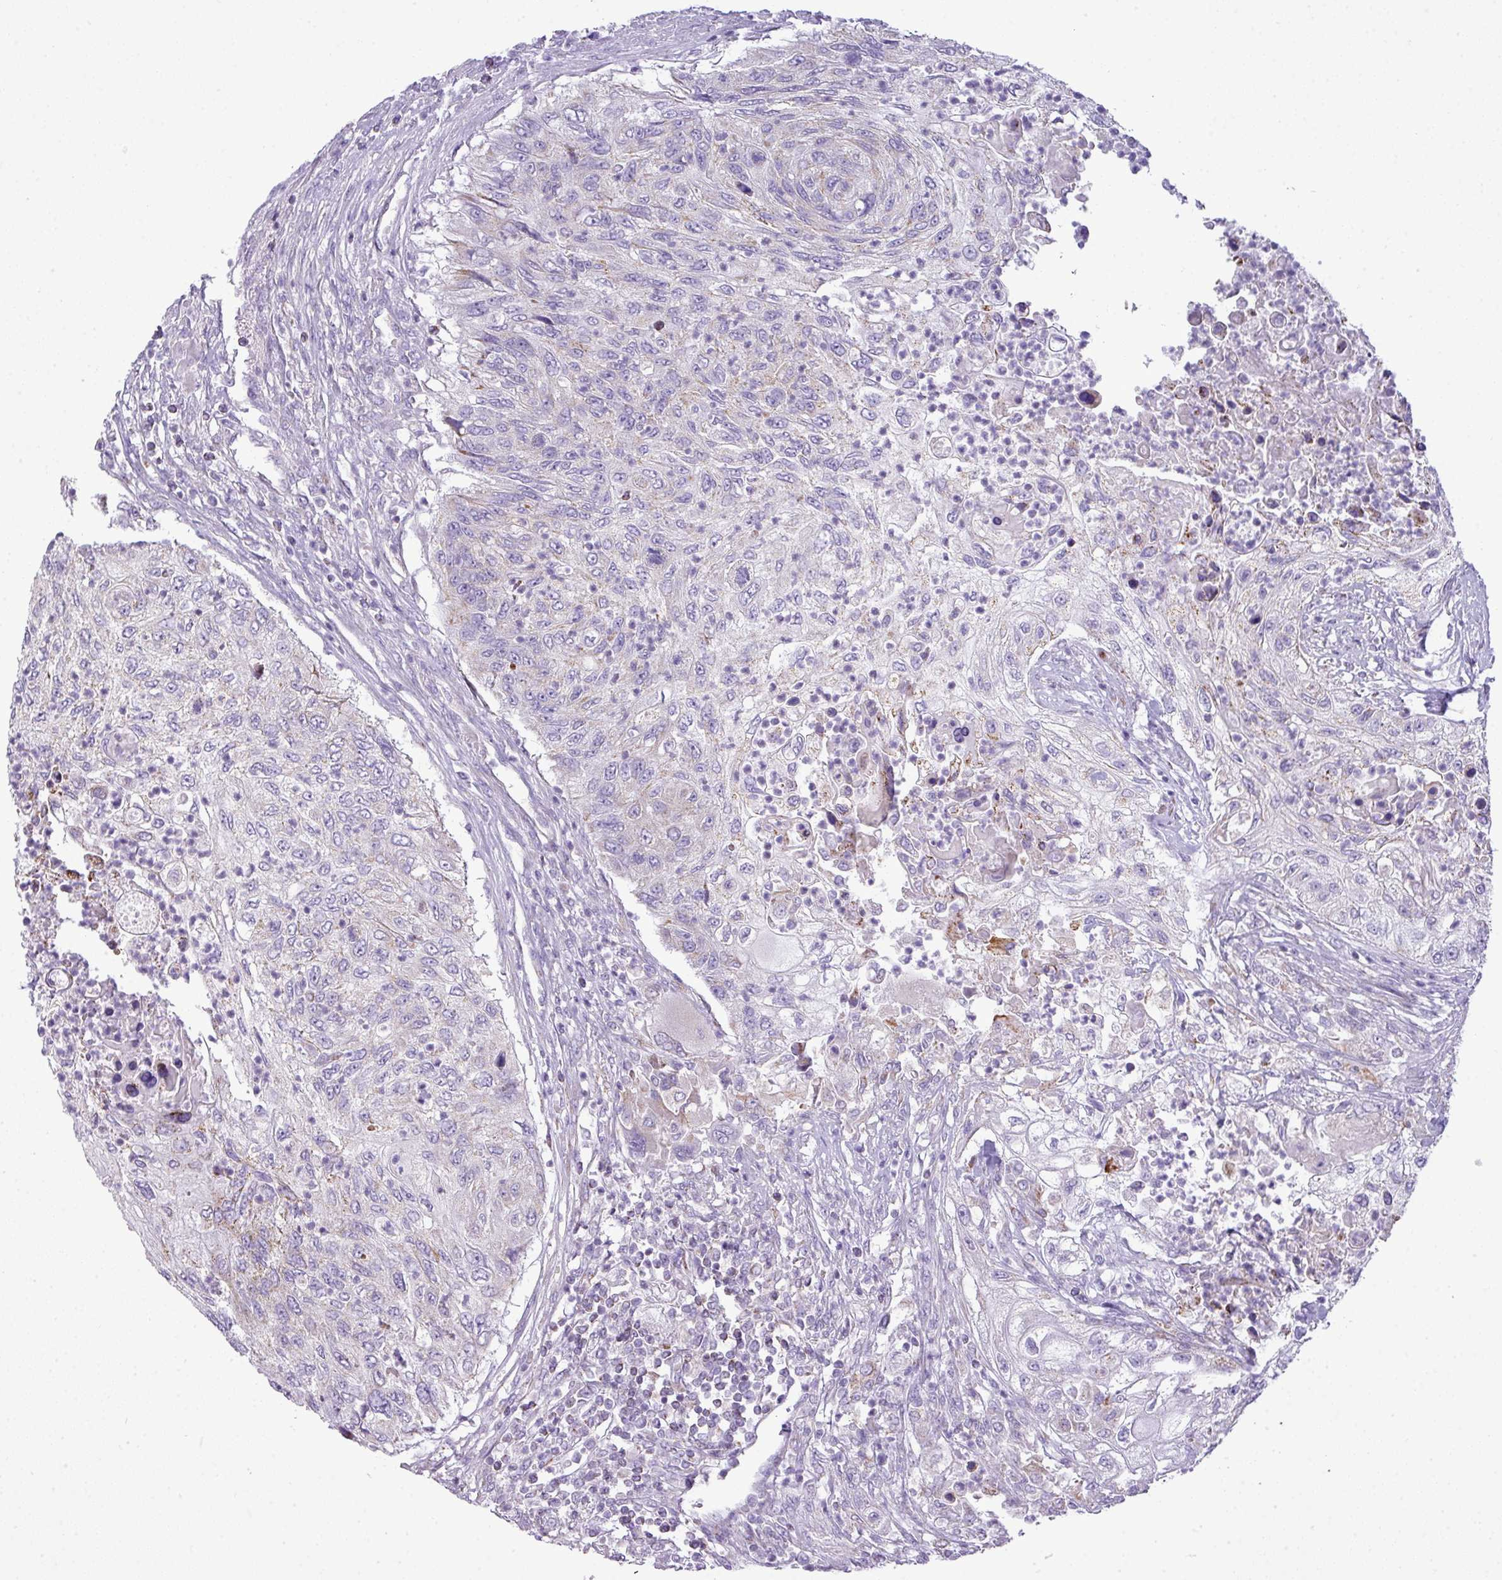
{"staining": {"intensity": "negative", "quantity": "none", "location": "none"}, "tissue": "urothelial cancer", "cell_type": "Tumor cells", "image_type": "cancer", "snomed": [{"axis": "morphology", "description": "Urothelial carcinoma, High grade"}, {"axis": "topography", "description": "Urinary bladder"}], "caption": "Immunohistochemistry histopathology image of neoplastic tissue: human urothelial carcinoma (high-grade) stained with DAB (3,3'-diaminobenzidine) exhibits no significant protein staining in tumor cells. Nuclei are stained in blue.", "gene": "ZNF81", "patient": {"sex": "female", "age": 60}}